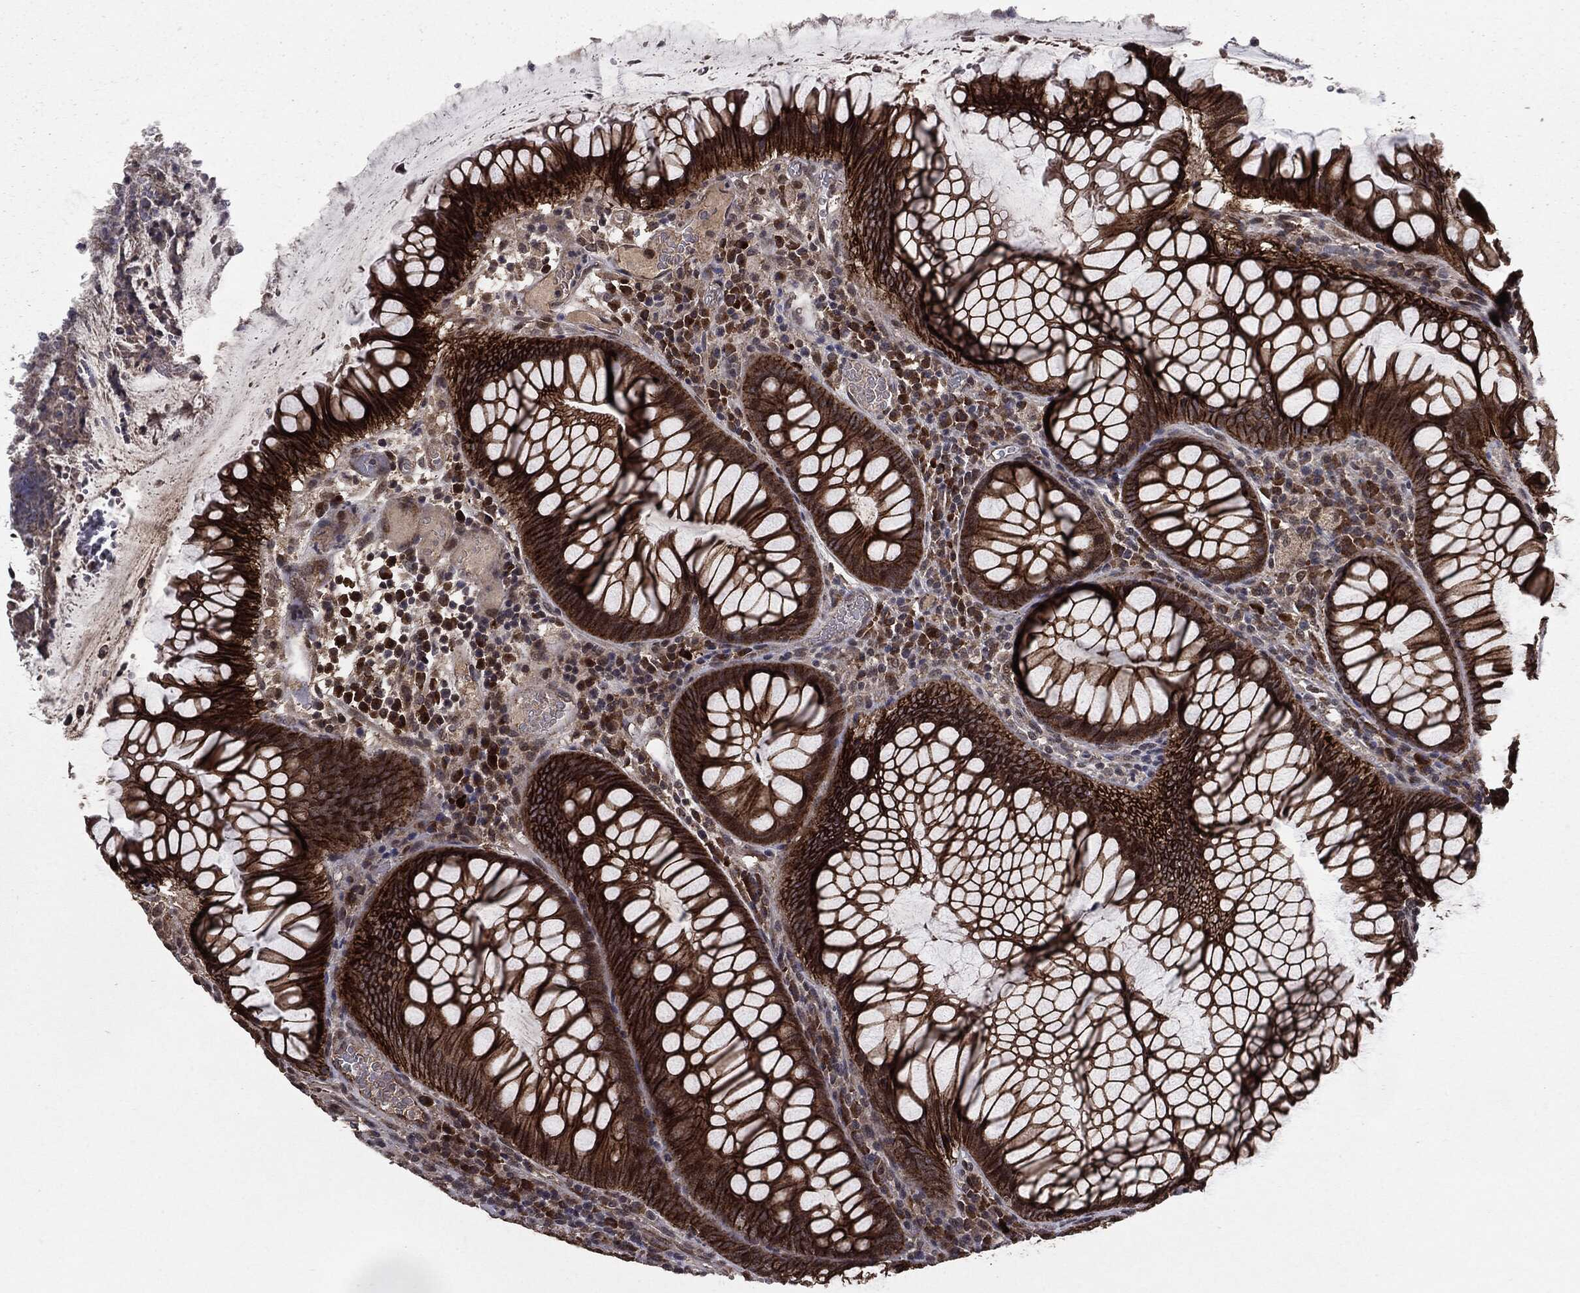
{"staining": {"intensity": "strong", "quantity": "25%-75%", "location": "cytoplasmic/membranous"}, "tissue": "colorectal cancer", "cell_type": "Tumor cells", "image_type": "cancer", "snomed": [{"axis": "morphology", "description": "Adenocarcinoma, NOS"}, {"axis": "topography", "description": "Colon"}], "caption": "Human colorectal cancer (adenocarcinoma) stained for a protein (brown) reveals strong cytoplasmic/membranous positive staining in about 25%-75% of tumor cells.", "gene": "PTPA", "patient": {"sex": "female", "age": 67}}